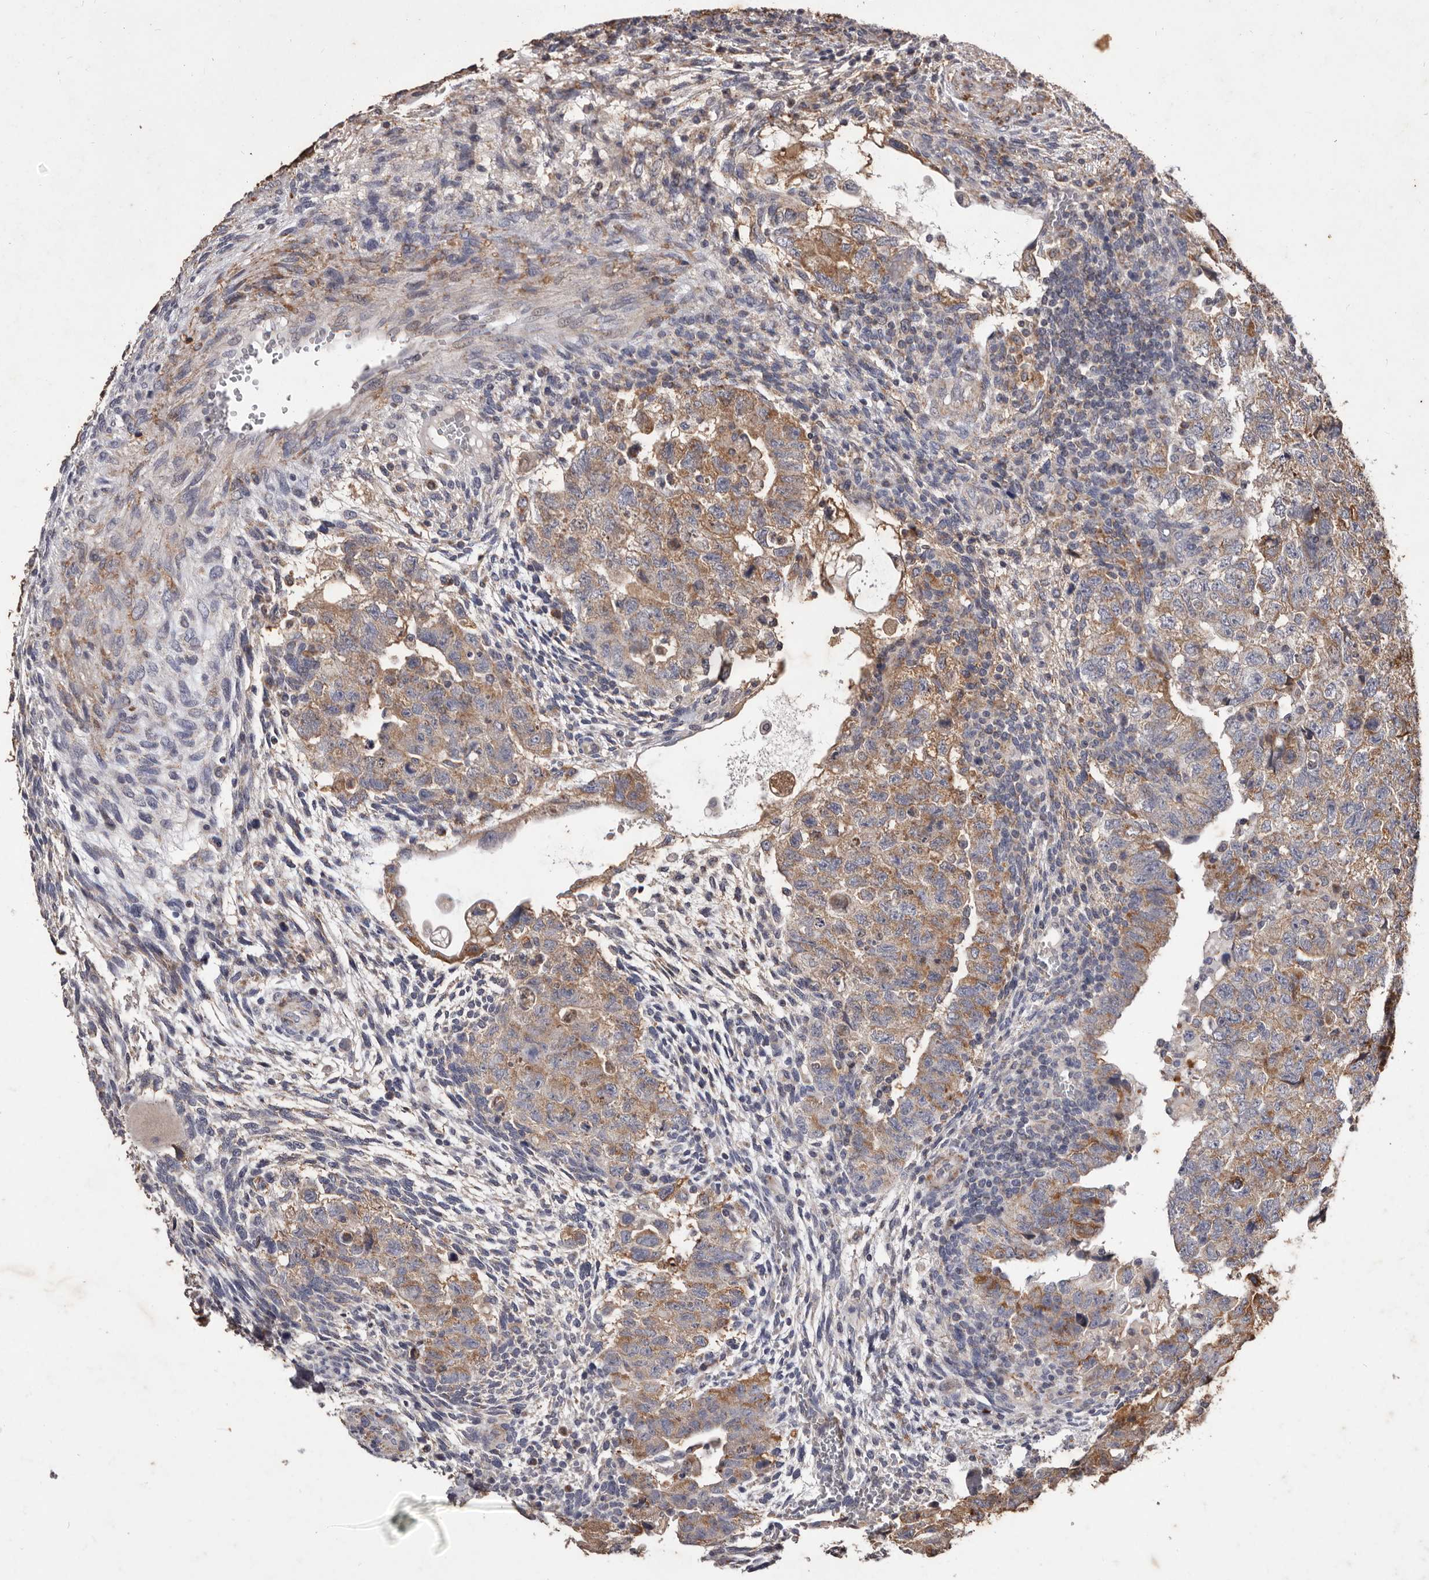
{"staining": {"intensity": "moderate", "quantity": "25%-75%", "location": "cytoplasmic/membranous"}, "tissue": "testis cancer", "cell_type": "Tumor cells", "image_type": "cancer", "snomed": [{"axis": "morphology", "description": "Carcinoma, Embryonal, NOS"}, {"axis": "topography", "description": "Testis"}], "caption": "Protein analysis of testis embryonal carcinoma tissue exhibits moderate cytoplasmic/membranous expression in approximately 25%-75% of tumor cells.", "gene": "CXCL14", "patient": {"sex": "male", "age": 36}}